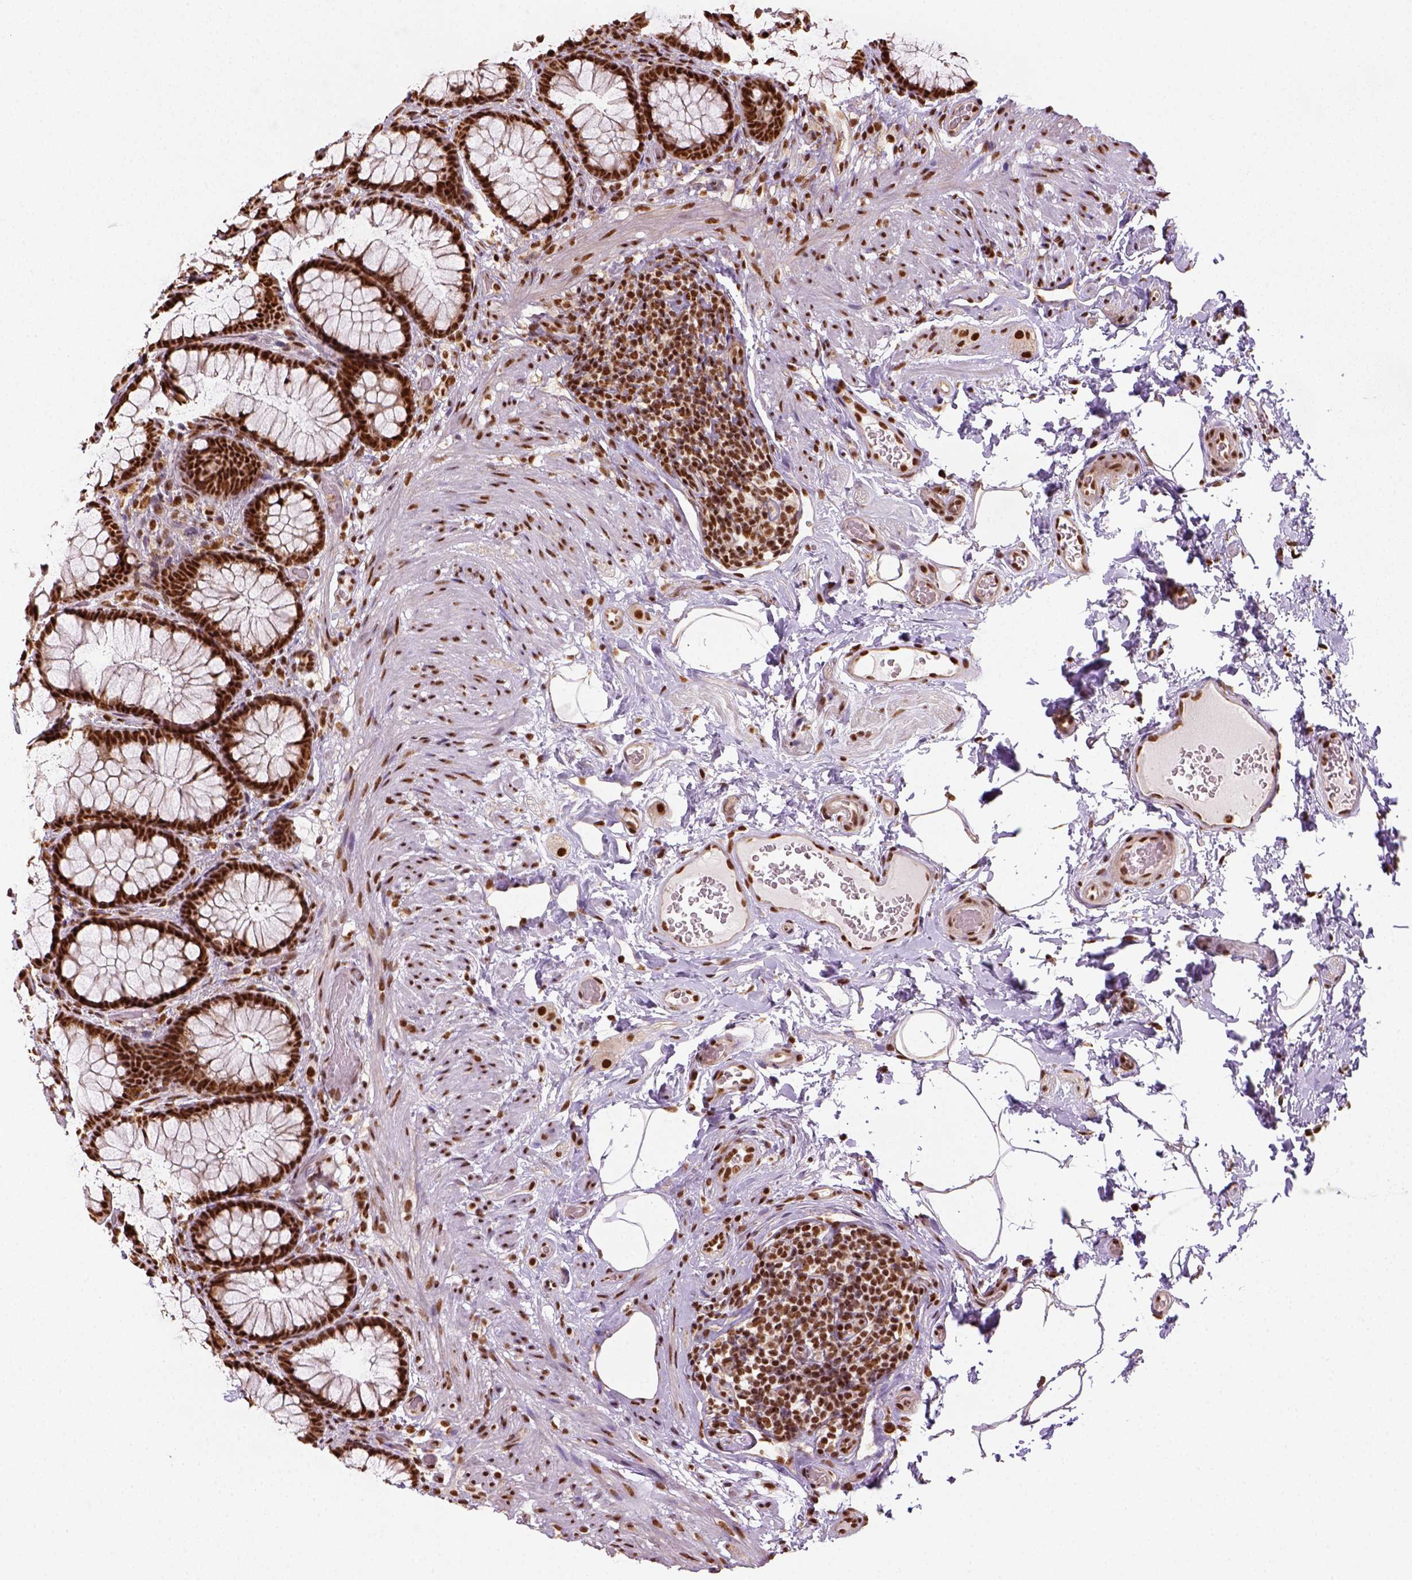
{"staining": {"intensity": "strong", "quantity": ">75%", "location": "nuclear"}, "tissue": "rectum", "cell_type": "Glandular cells", "image_type": "normal", "snomed": [{"axis": "morphology", "description": "Normal tissue, NOS"}, {"axis": "topography", "description": "Rectum"}], "caption": "Glandular cells display high levels of strong nuclear positivity in about >75% of cells in benign rectum. The protein is shown in brown color, while the nuclei are stained blue.", "gene": "CCAR1", "patient": {"sex": "female", "age": 62}}